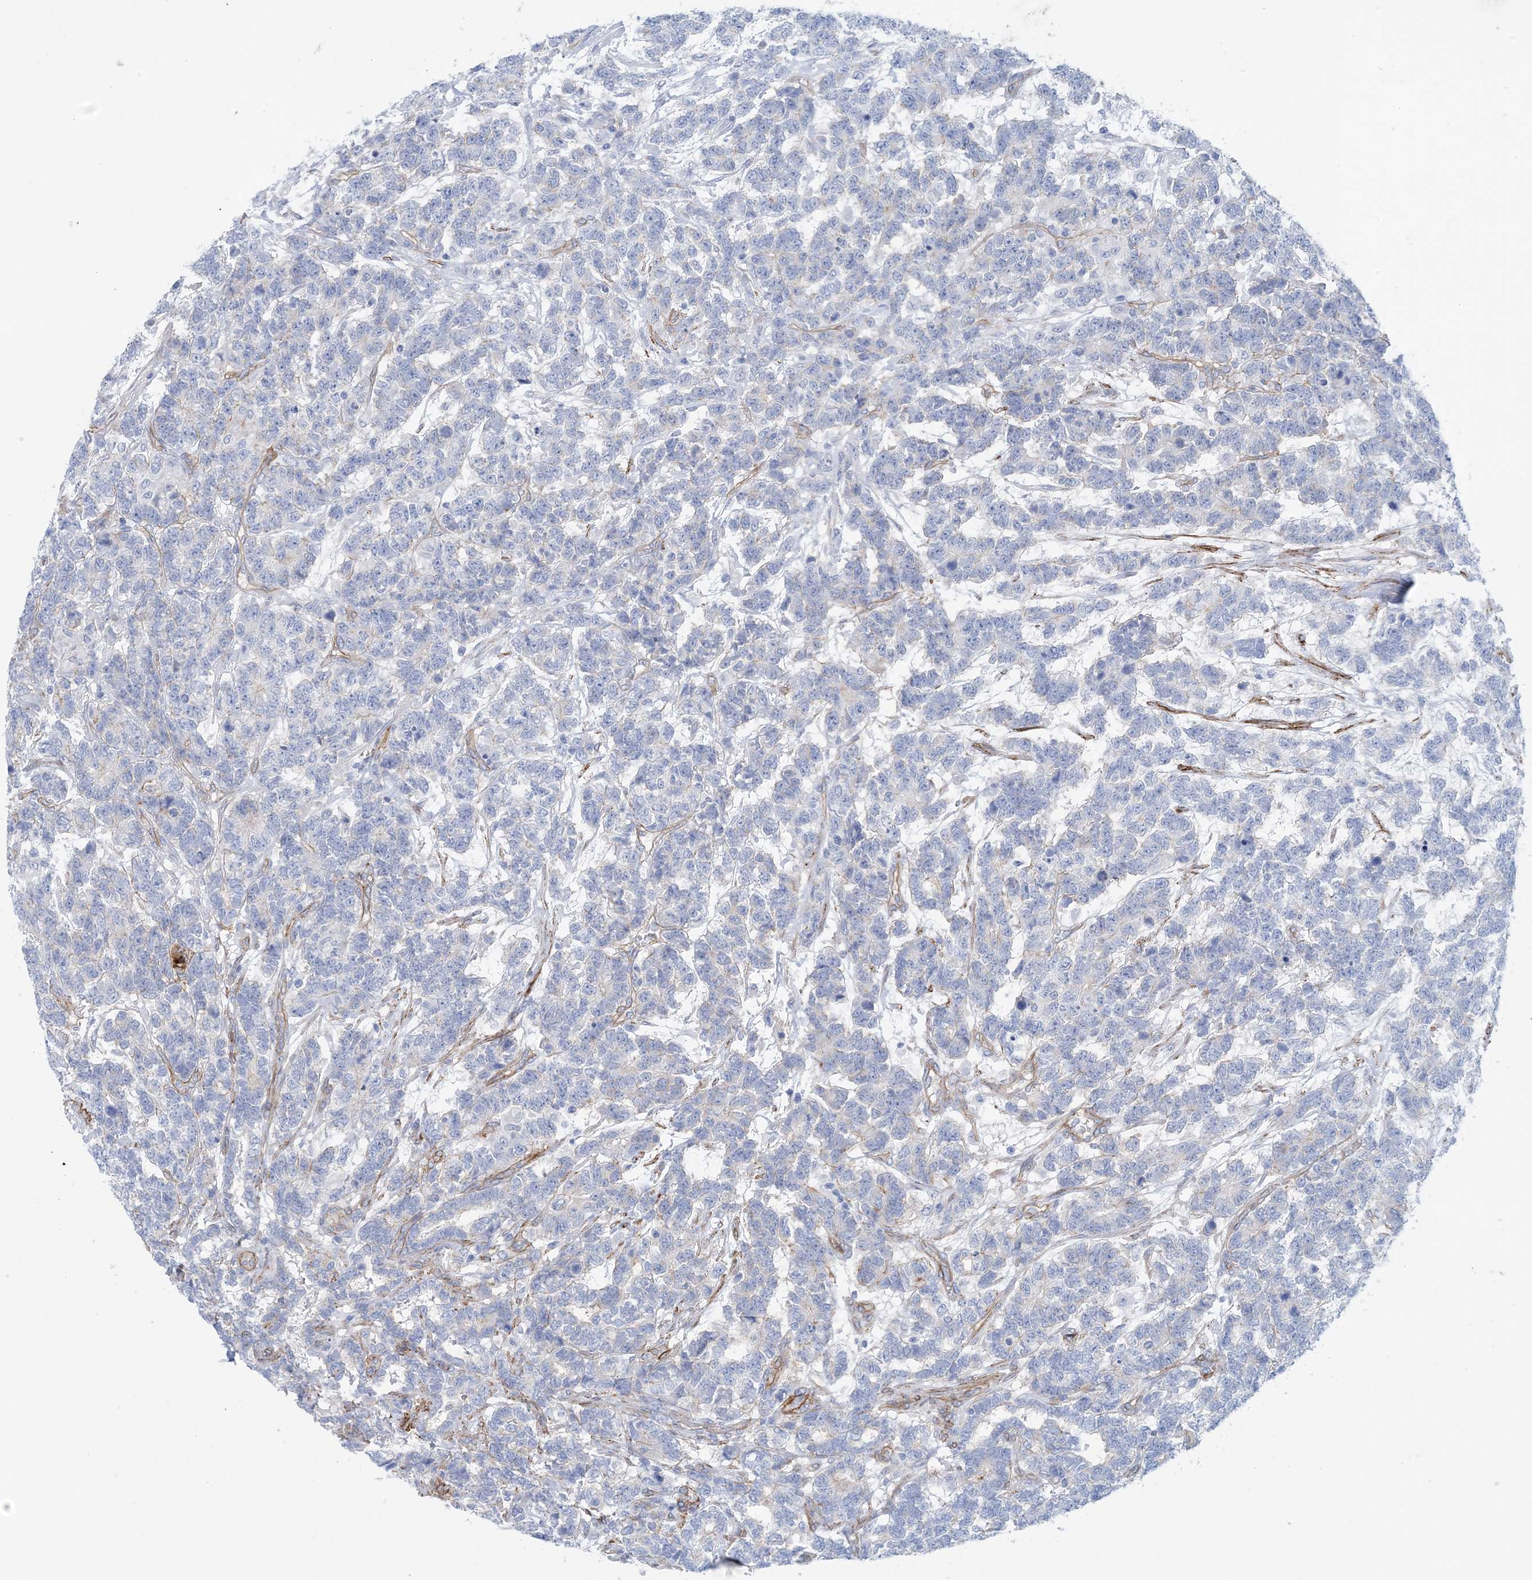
{"staining": {"intensity": "negative", "quantity": "none", "location": "none"}, "tissue": "testis cancer", "cell_type": "Tumor cells", "image_type": "cancer", "snomed": [{"axis": "morphology", "description": "Carcinoma, Embryonal, NOS"}, {"axis": "topography", "description": "Testis"}], "caption": "High power microscopy image of an immunohistochemistry histopathology image of testis embryonal carcinoma, revealing no significant expression in tumor cells.", "gene": "SHANK1", "patient": {"sex": "male", "age": 26}}